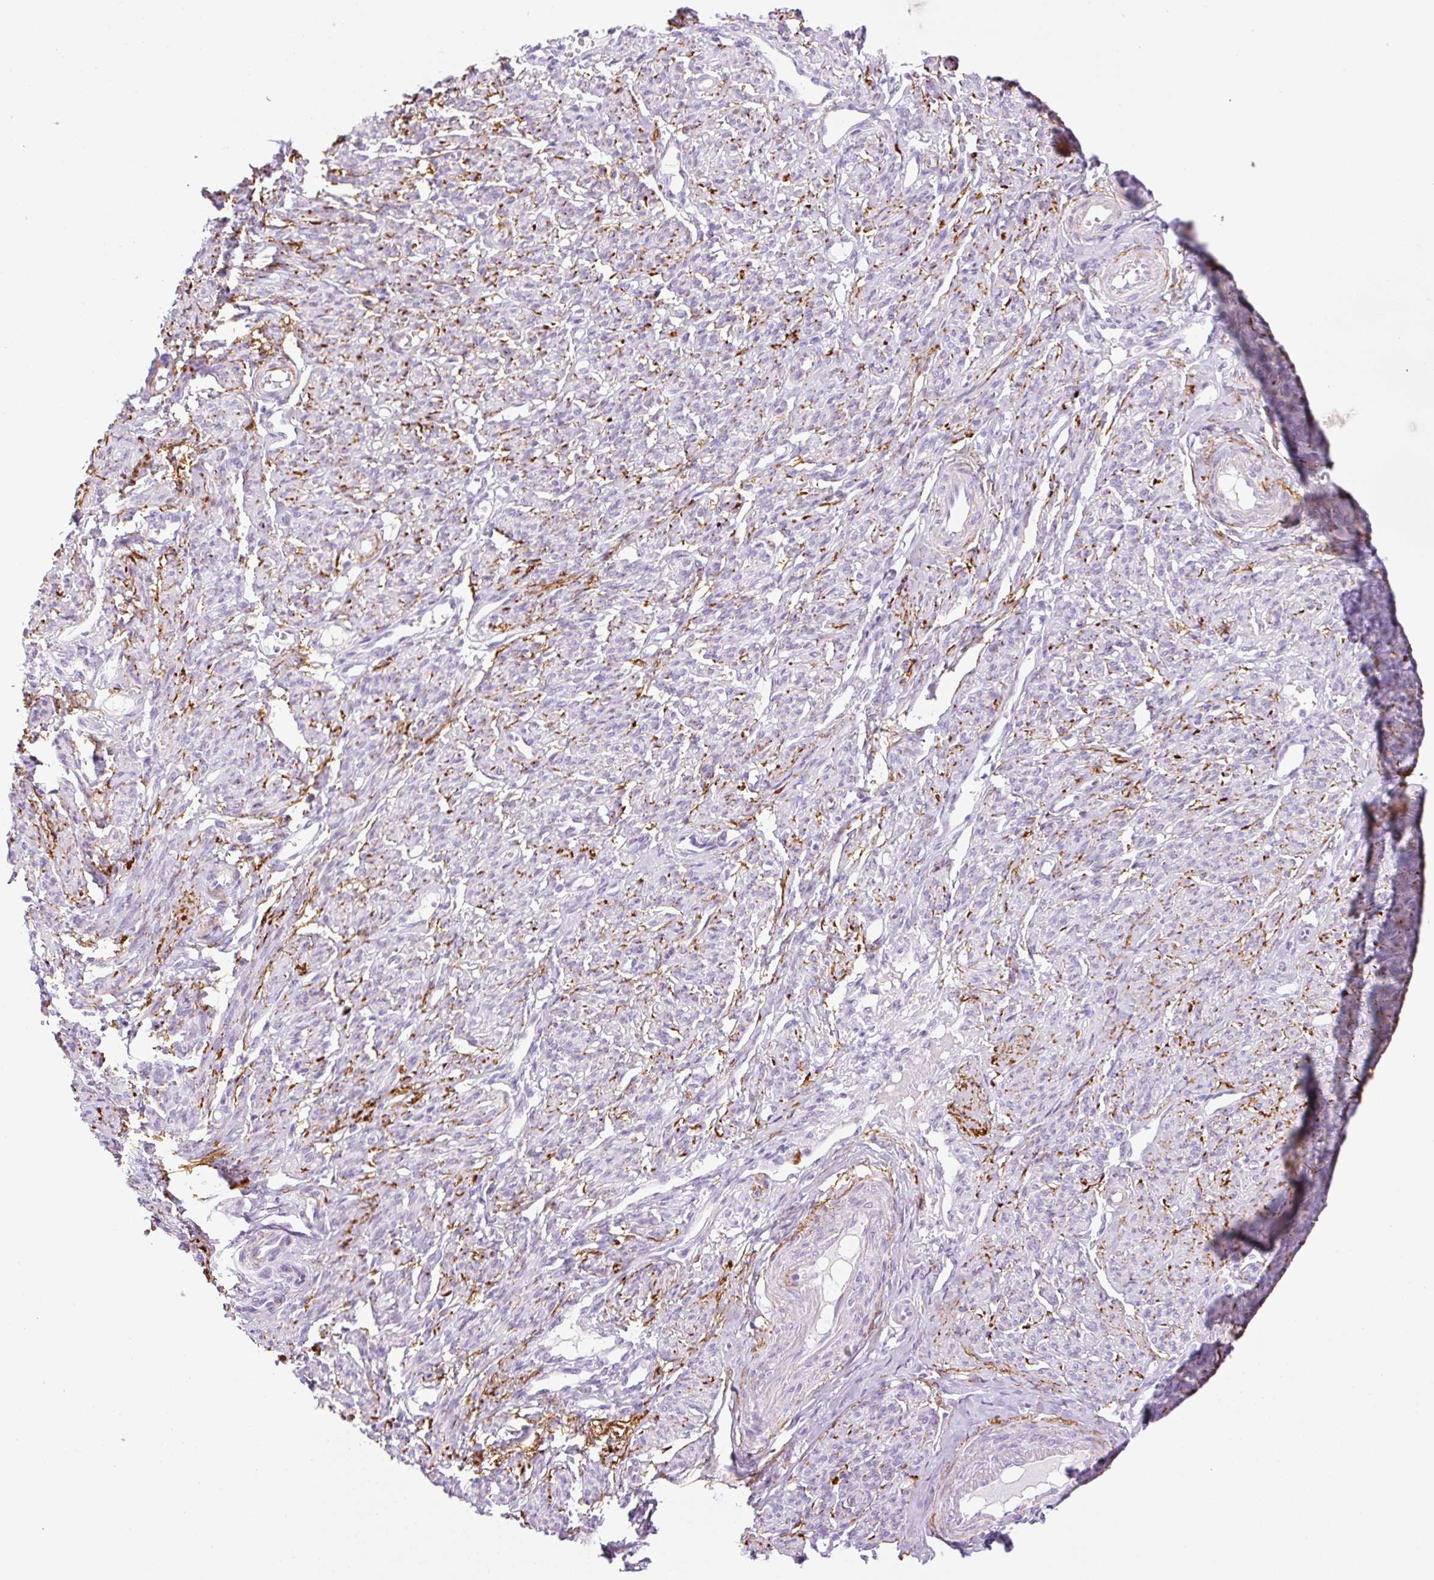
{"staining": {"intensity": "negative", "quantity": "none", "location": "none"}, "tissue": "smooth muscle", "cell_type": "Smooth muscle cells", "image_type": "normal", "snomed": [{"axis": "morphology", "description": "Normal tissue, NOS"}, {"axis": "topography", "description": "Smooth muscle"}], "caption": "Immunohistochemical staining of normal human smooth muscle shows no significant staining in smooth muscle cells.", "gene": "SP140L", "patient": {"sex": "female", "age": 65}}